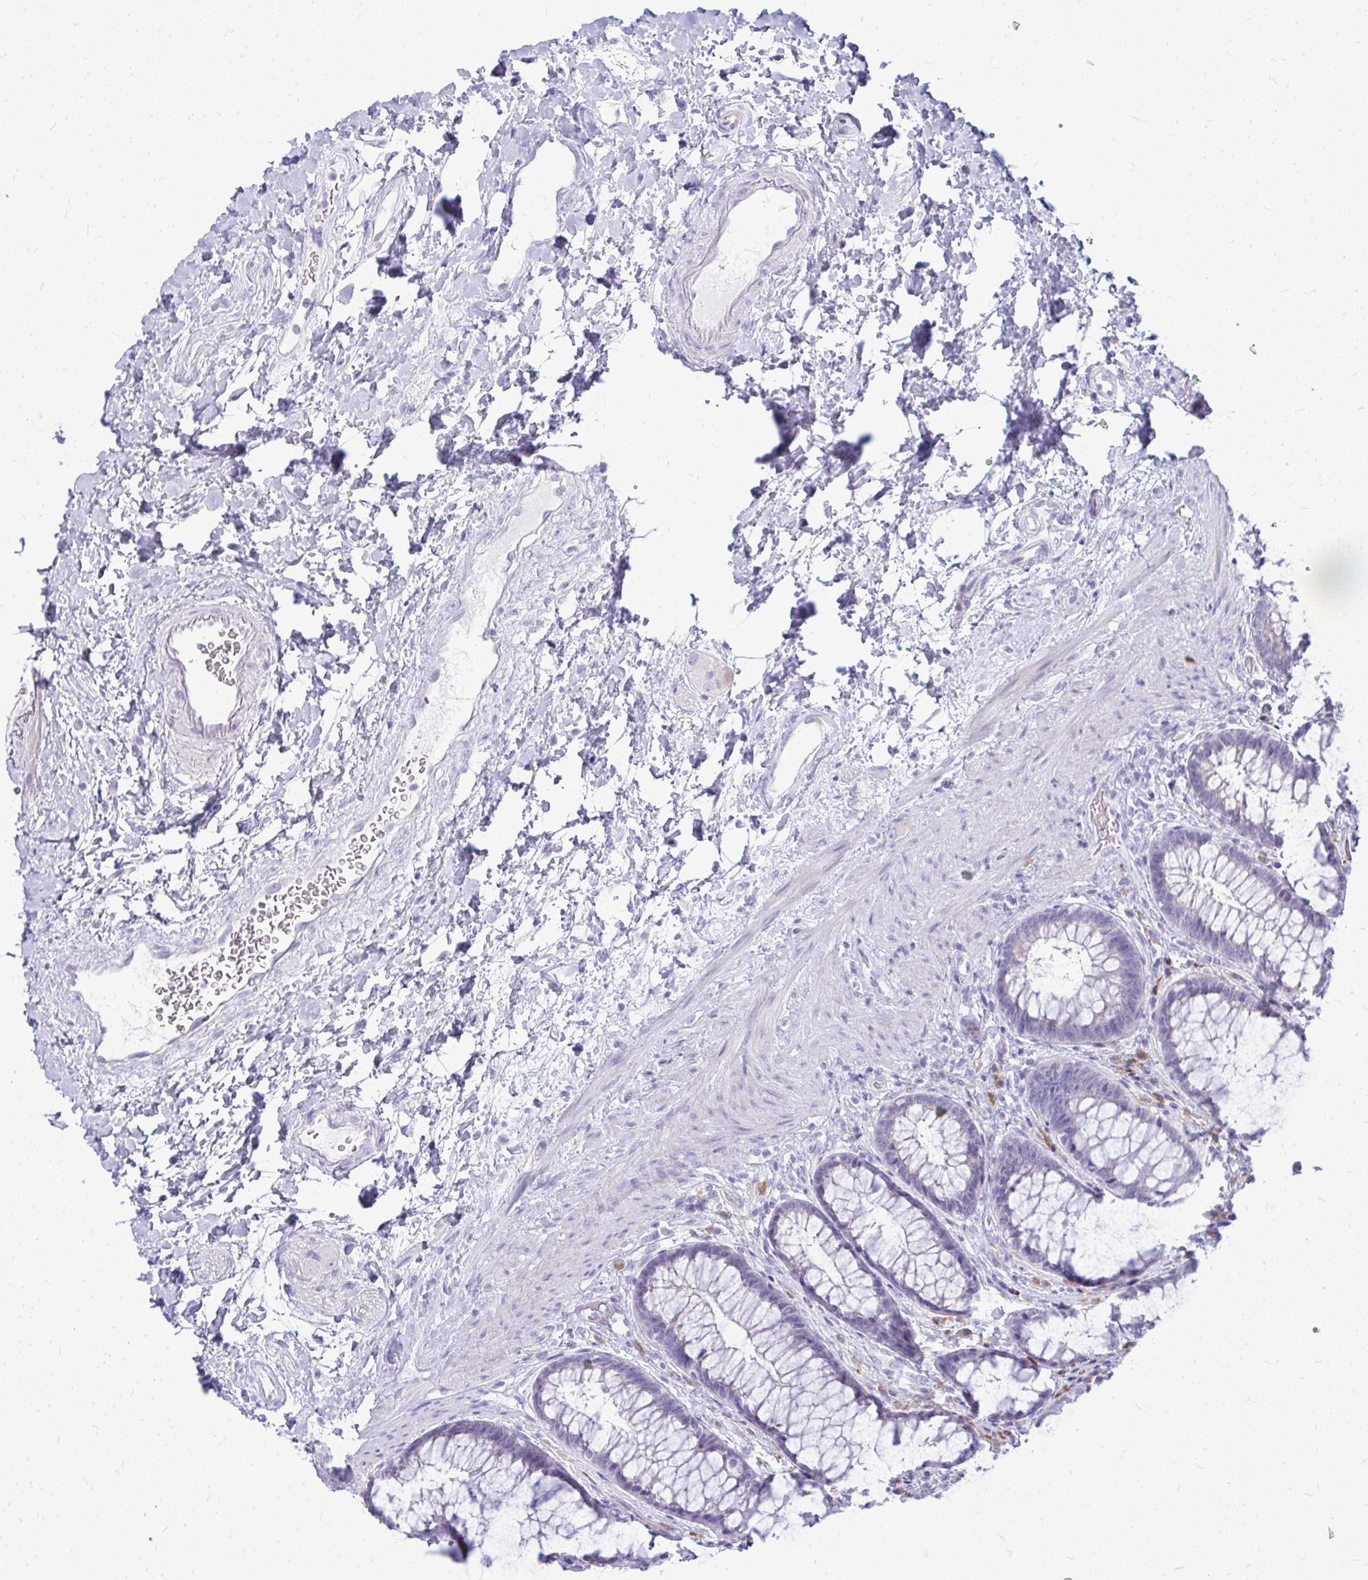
{"staining": {"intensity": "moderate", "quantity": "<25%", "location": "cytoplasmic/membranous"}, "tissue": "rectum", "cell_type": "Glandular cells", "image_type": "normal", "snomed": [{"axis": "morphology", "description": "Normal tissue, NOS"}, {"axis": "topography", "description": "Rectum"}], "caption": "The immunohistochemical stain shows moderate cytoplasmic/membranous expression in glandular cells of normal rectum.", "gene": "TSPEAR", "patient": {"sex": "male", "age": 72}}